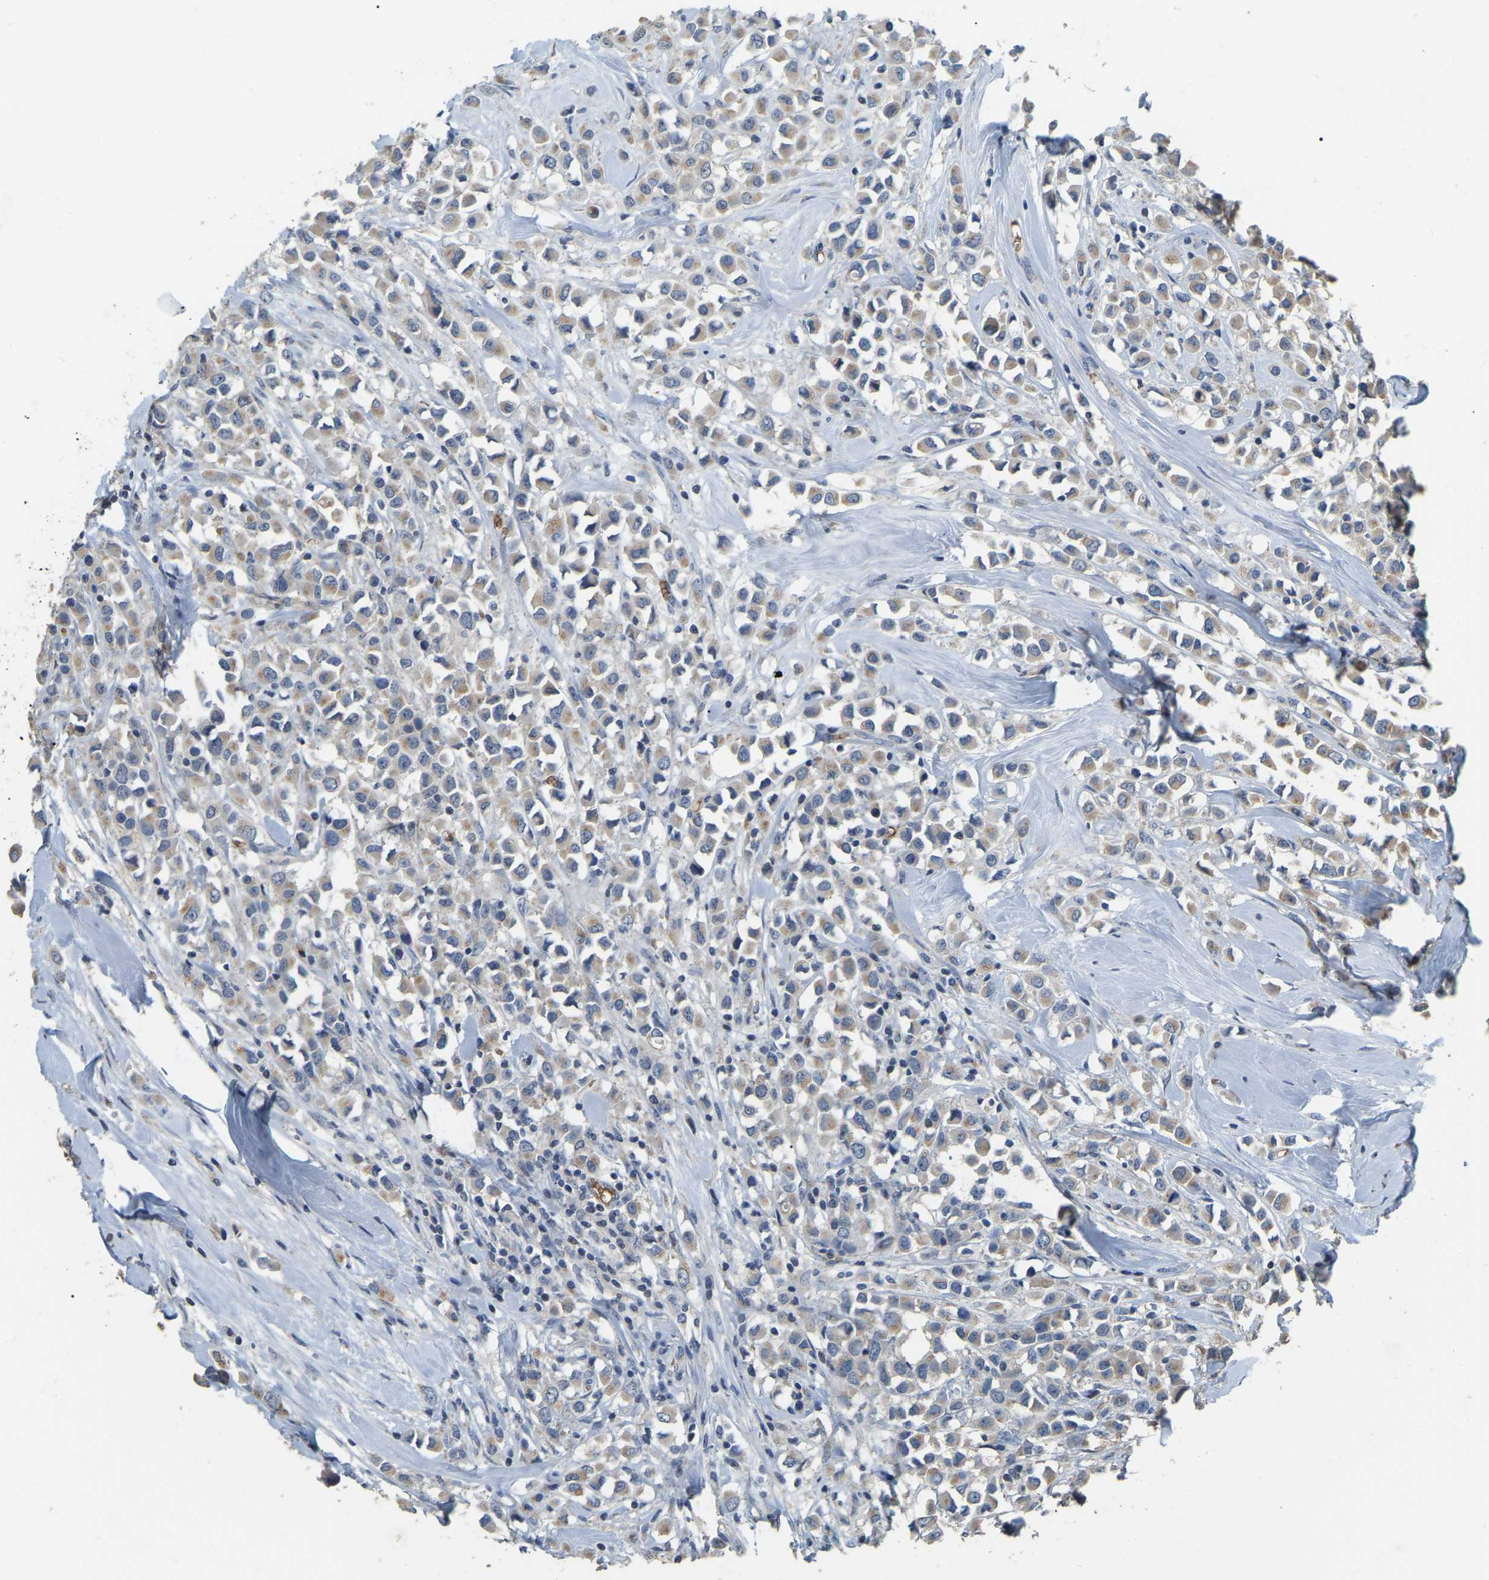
{"staining": {"intensity": "weak", "quantity": ">75%", "location": "cytoplasmic/membranous"}, "tissue": "breast cancer", "cell_type": "Tumor cells", "image_type": "cancer", "snomed": [{"axis": "morphology", "description": "Duct carcinoma"}, {"axis": "topography", "description": "Breast"}], "caption": "Breast cancer stained with immunohistochemistry (IHC) exhibits weak cytoplasmic/membranous staining in about >75% of tumor cells.", "gene": "CFAP298", "patient": {"sex": "female", "age": 61}}